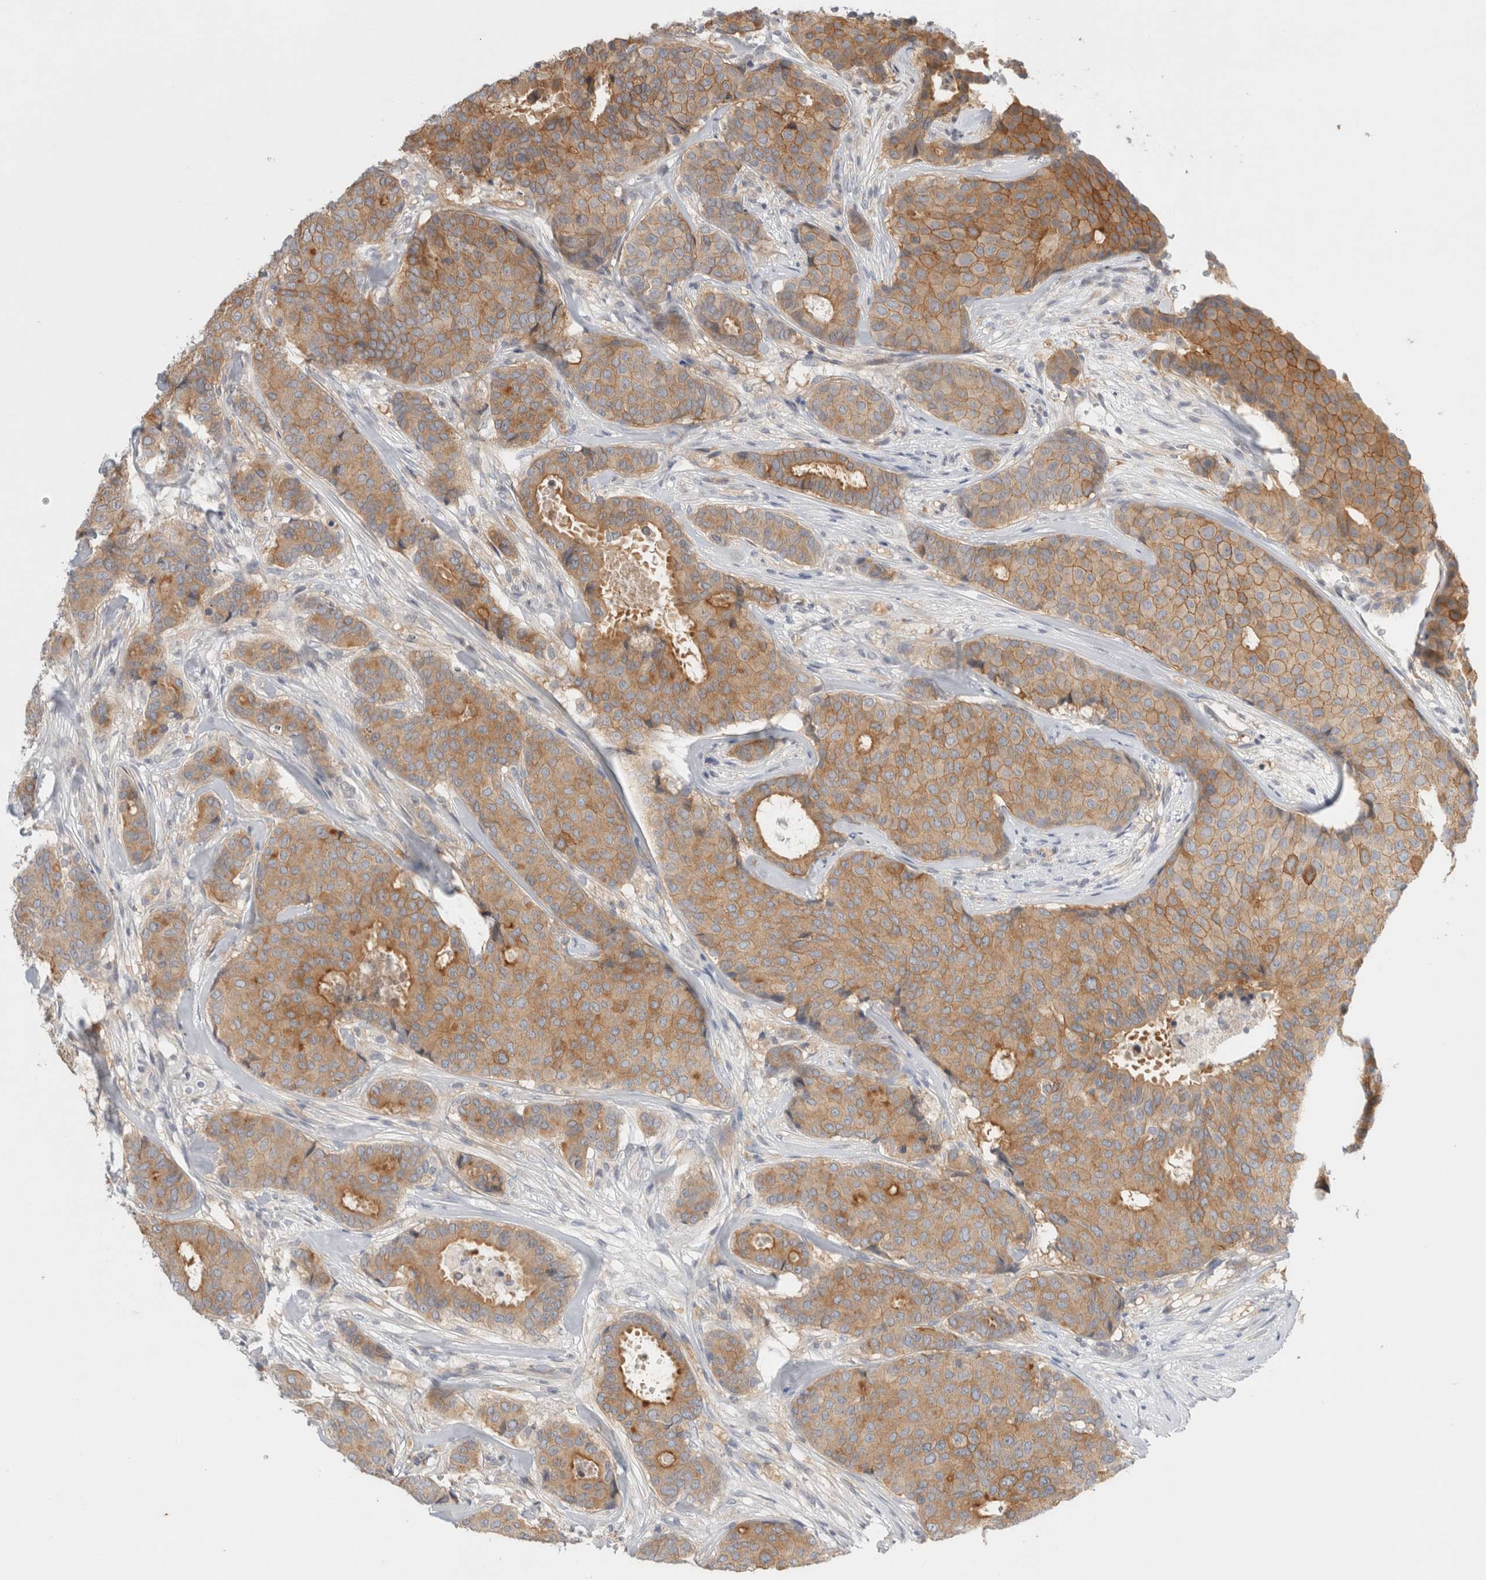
{"staining": {"intensity": "moderate", "quantity": ">75%", "location": "cytoplasmic/membranous"}, "tissue": "breast cancer", "cell_type": "Tumor cells", "image_type": "cancer", "snomed": [{"axis": "morphology", "description": "Duct carcinoma"}, {"axis": "topography", "description": "Breast"}], "caption": "IHC photomicrograph of breast cancer stained for a protein (brown), which displays medium levels of moderate cytoplasmic/membranous staining in about >75% of tumor cells.", "gene": "NEDD4L", "patient": {"sex": "female", "age": 75}}